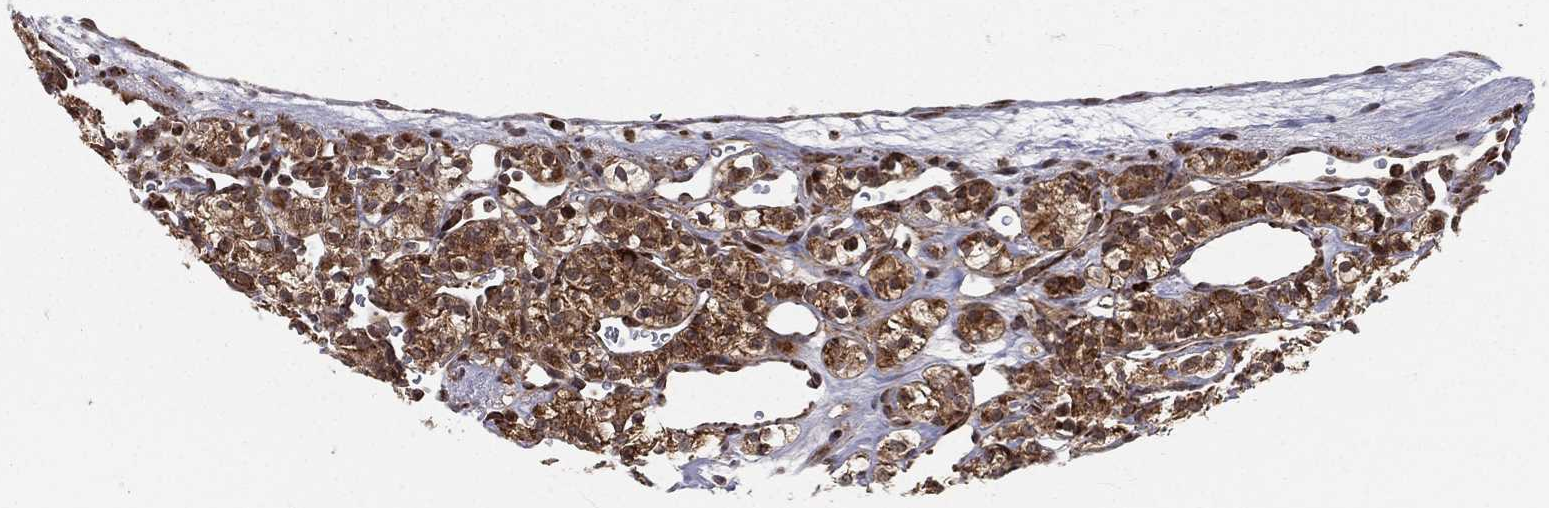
{"staining": {"intensity": "strong", "quantity": ">75%", "location": "cytoplasmic/membranous,nuclear"}, "tissue": "renal cancer", "cell_type": "Tumor cells", "image_type": "cancer", "snomed": [{"axis": "morphology", "description": "Adenocarcinoma, NOS"}, {"axis": "topography", "description": "Kidney"}], "caption": "The image reveals immunohistochemical staining of renal cancer. There is strong cytoplasmic/membranous and nuclear positivity is identified in approximately >75% of tumor cells.", "gene": "MDM2", "patient": {"sex": "male", "age": 77}}